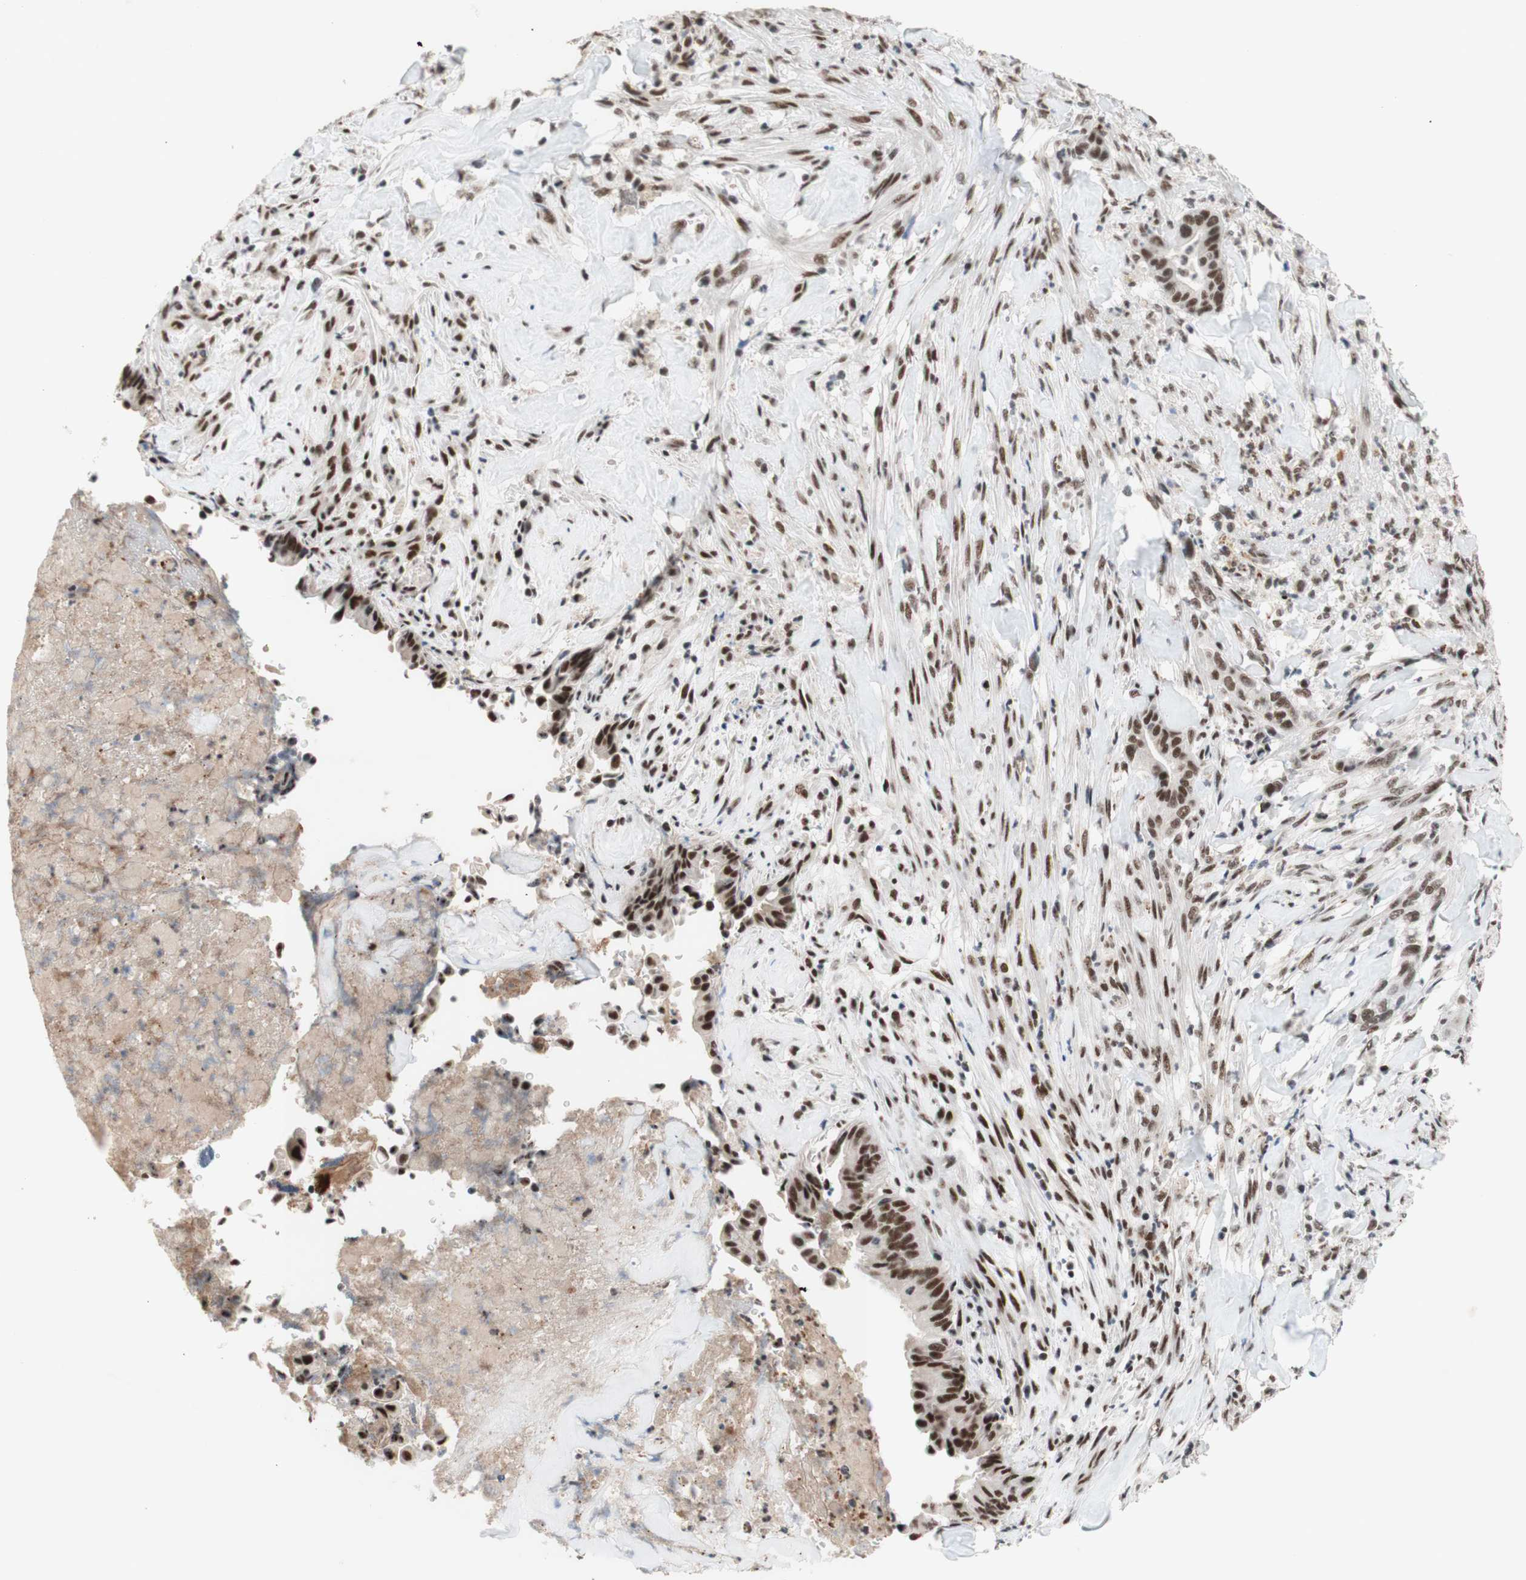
{"staining": {"intensity": "strong", "quantity": ">75%", "location": "nuclear"}, "tissue": "liver cancer", "cell_type": "Tumor cells", "image_type": "cancer", "snomed": [{"axis": "morphology", "description": "Cholangiocarcinoma"}, {"axis": "topography", "description": "Liver"}], "caption": "Human liver cancer (cholangiocarcinoma) stained with a protein marker reveals strong staining in tumor cells.", "gene": "PRPF19", "patient": {"sex": "female", "age": 67}}